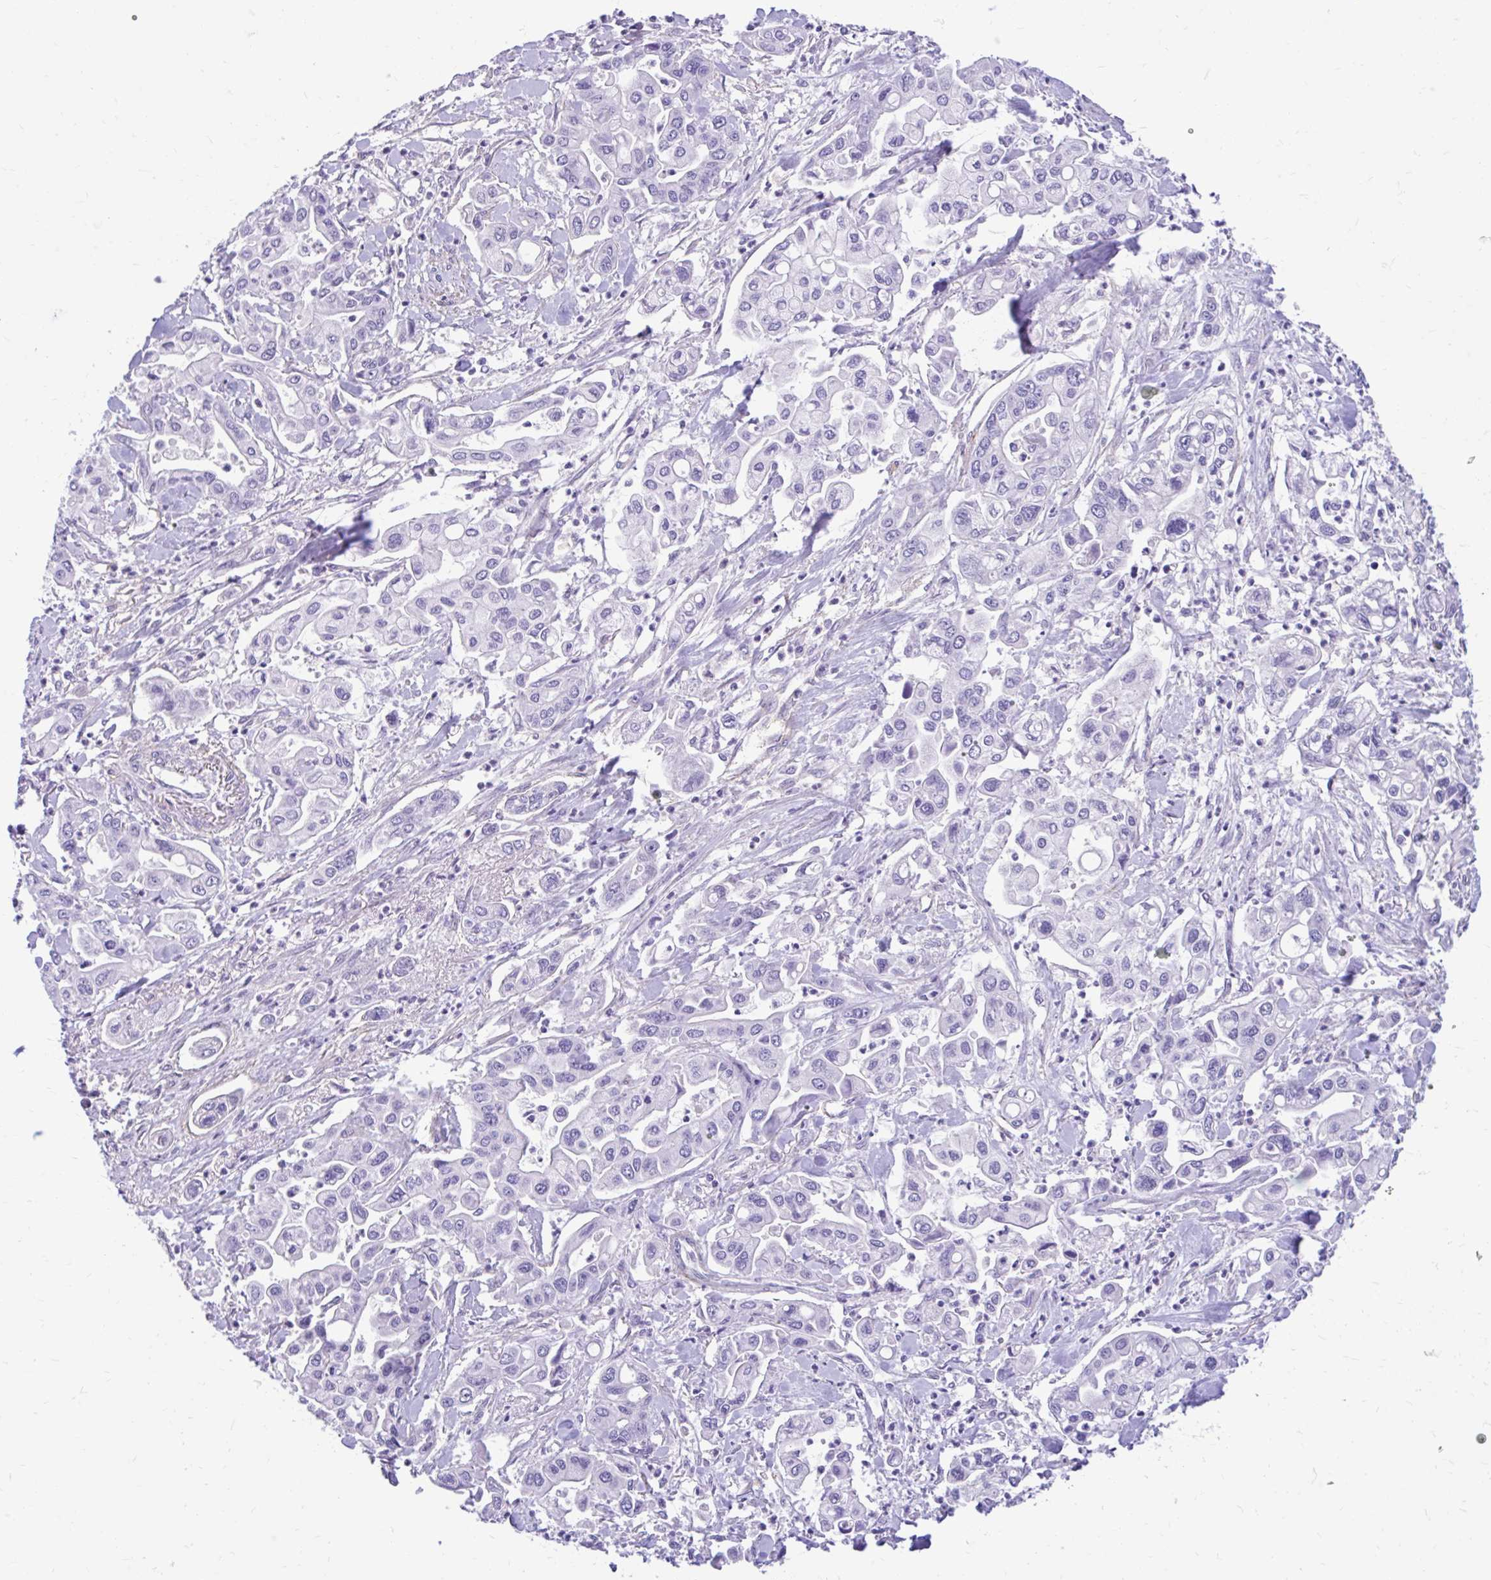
{"staining": {"intensity": "negative", "quantity": "none", "location": "none"}, "tissue": "pancreatic cancer", "cell_type": "Tumor cells", "image_type": "cancer", "snomed": [{"axis": "morphology", "description": "Adenocarcinoma, NOS"}, {"axis": "topography", "description": "Pancreas"}], "caption": "Adenocarcinoma (pancreatic) stained for a protein using immunohistochemistry reveals no staining tumor cells.", "gene": "ESPNL", "patient": {"sex": "male", "age": 62}}